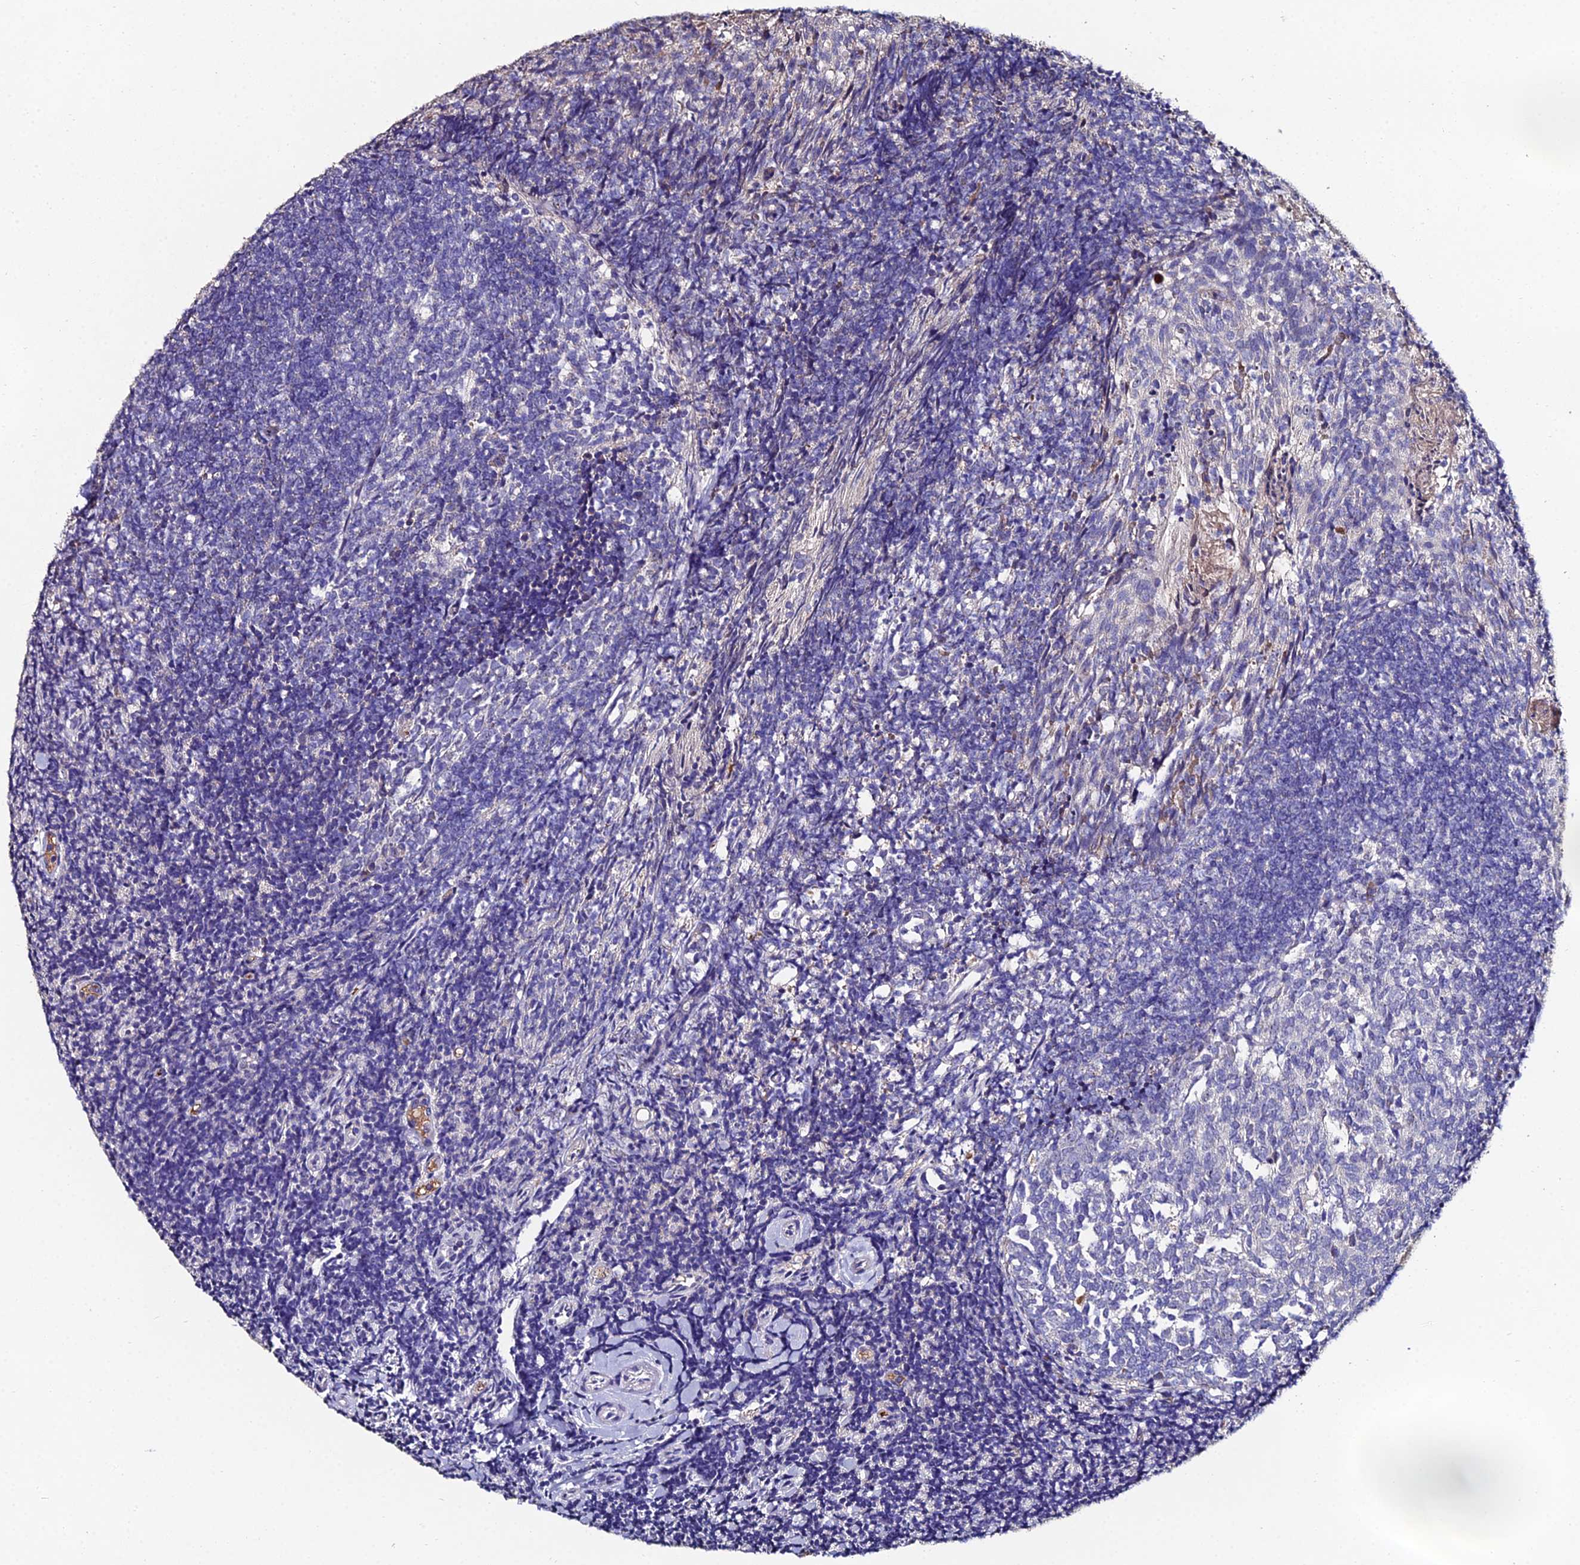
{"staining": {"intensity": "negative", "quantity": "none", "location": "none"}, "tissue": "tonsil", "cell_type": "Germinal center cells", "image_type": "normal", "snomed": [{"axis": "morphology", "description": "Normal tissue, NOS"}, {"axis": "topography", "description": "Tonsil"}], "caption": "IHC of normal tonsil displays no expression in germinal center cells. The staining is performed using DAB (3,3'-diaminobenzidine) brown chromogen with nuclei counter-stained in using hematoxylin.", "gene": "ESRRG", "patient": {"sex": "female", "age": 10}}